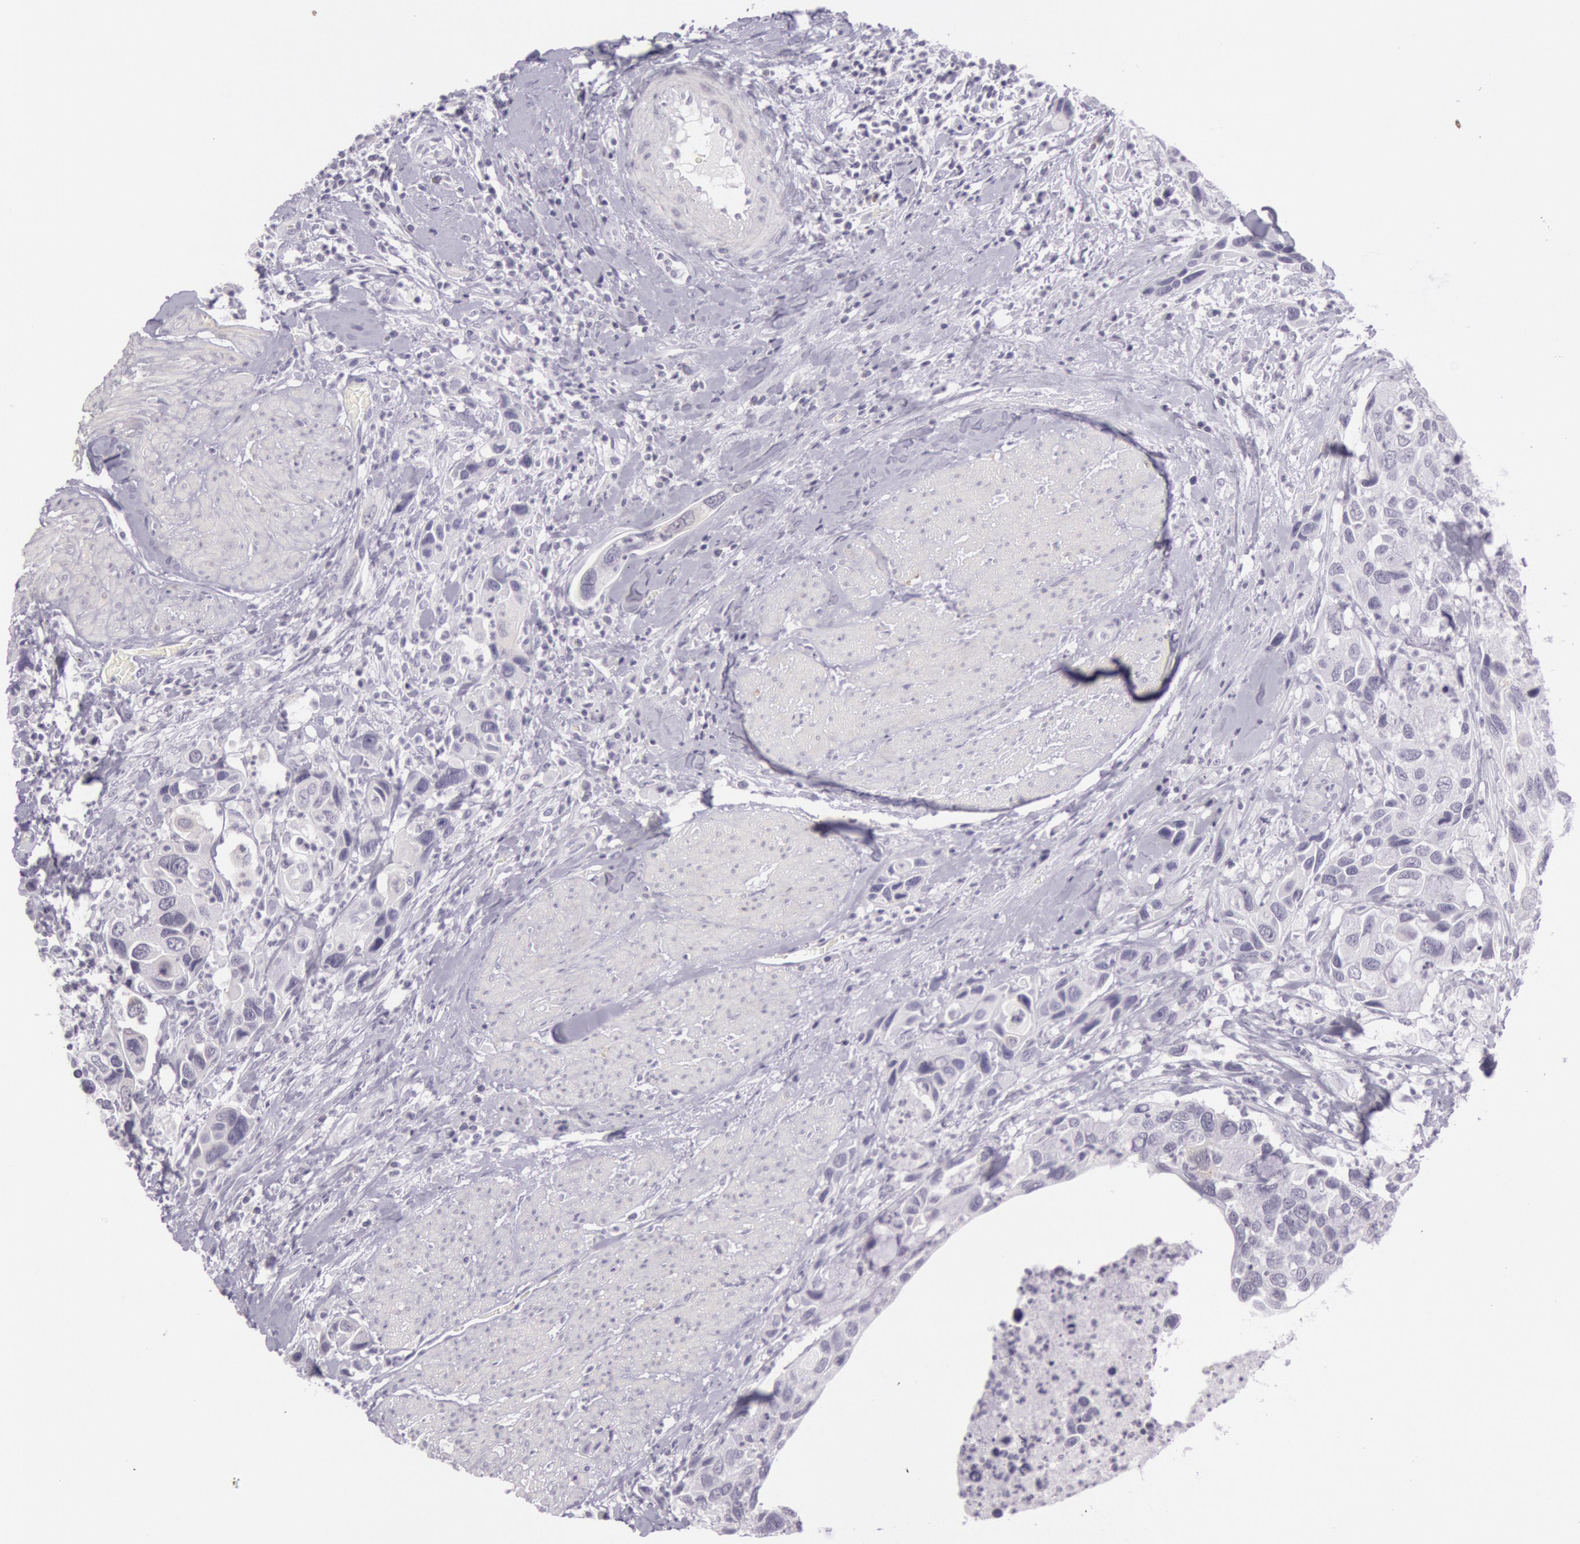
{"staining": {"intensity": "negative", "quantity": "none", "location": "none"}, "tissue": "urothelial cancer", "cell_type": "Tumor cells", "image_type": "cancer", "snomed": [{"axis": "morphology", "description": "Urothelial carcinoma, High grade"}, {"axis": "topography", "description": "Urinary bladder"}], "caption": "The IHC image has no significant staining in tumor cells of urothelial carcinoma (high-grade) tissue.", "gene": "CKB", "patient": {"sex": "male", "age": 66}}